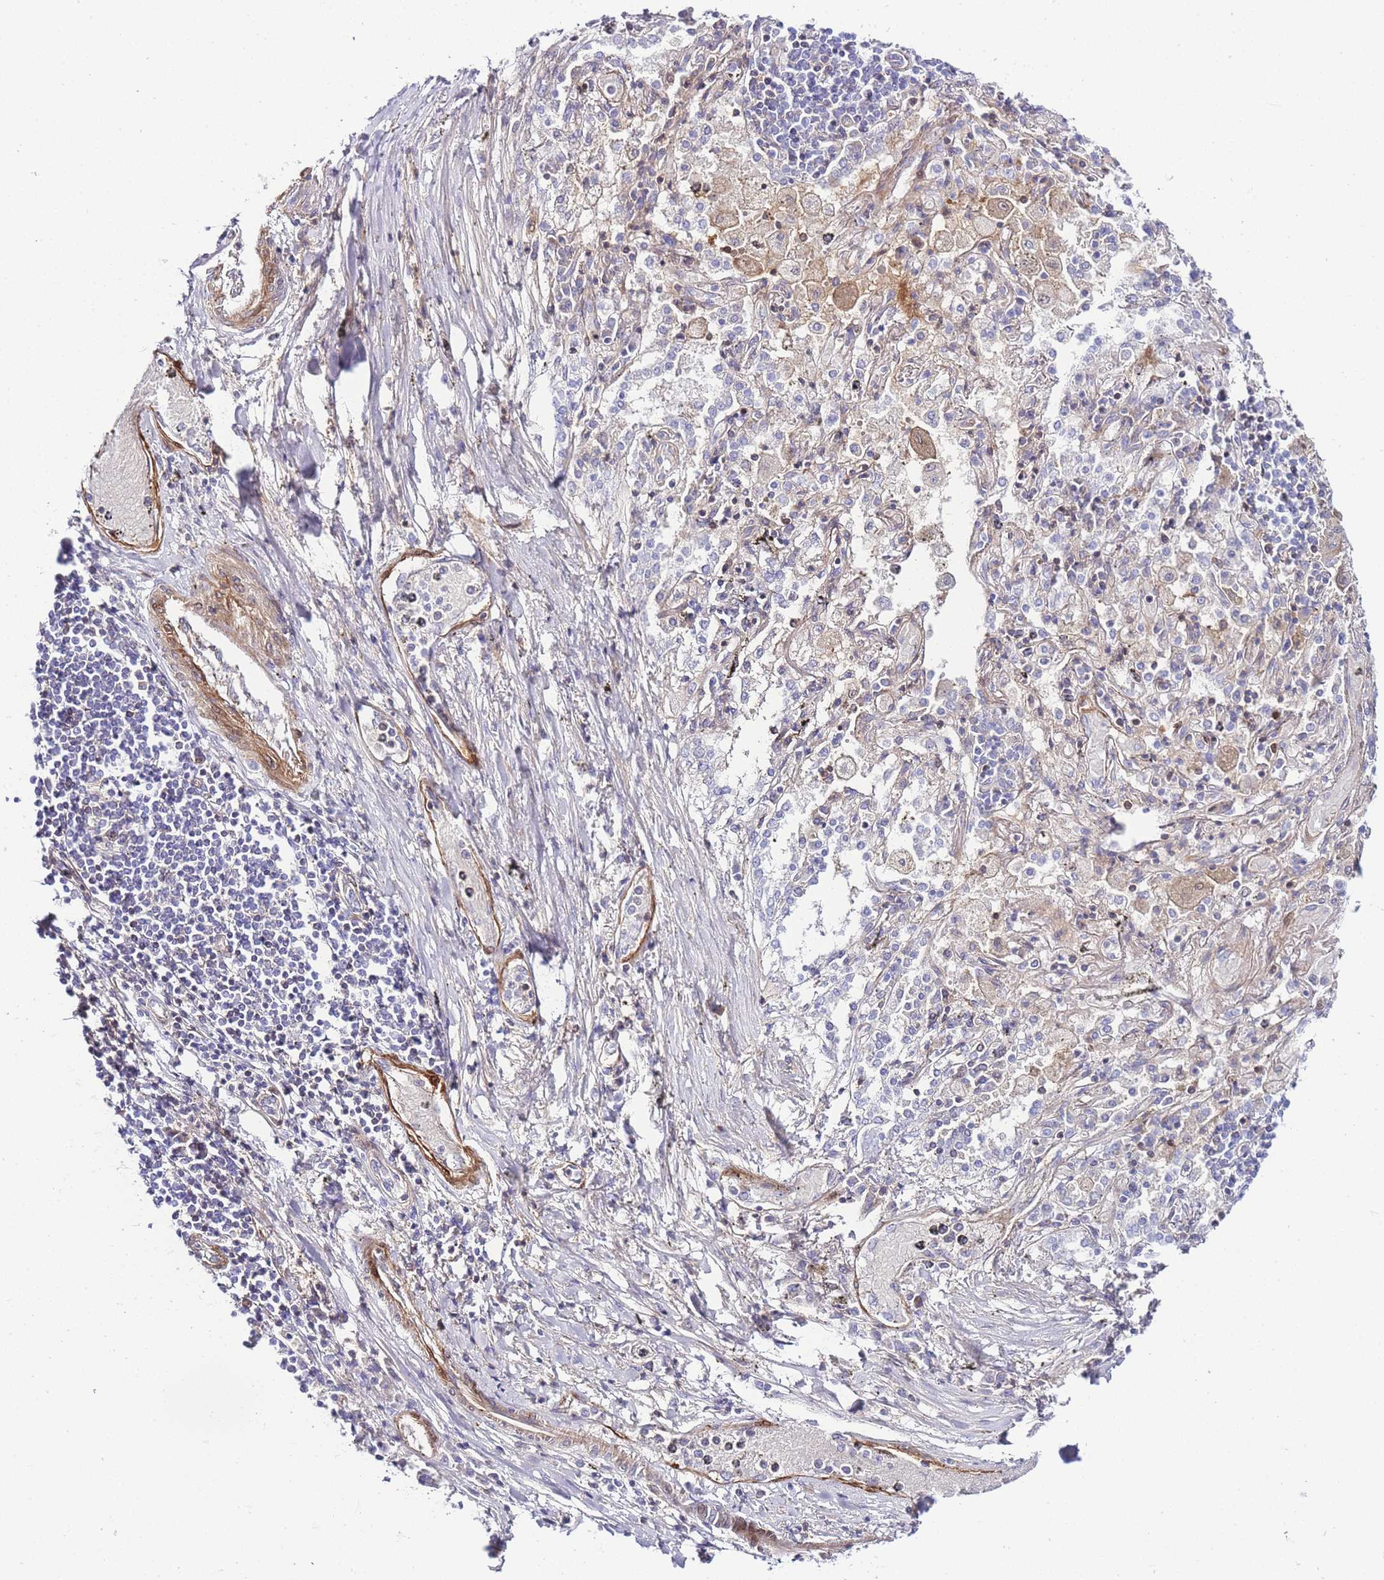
{"staining": {"intensity": "negative", "quantity": "none", "location": "none"}, "tissue": "lung cancer", "cell_type": "Tumor cells", "image_type": "cancer", "snomed": [{"axis": "morphology", "description": "Squamous cell carcinoma, NOS"}, {"axis": "topography", "description": "Lung"}], "caption": "High power microscopy micrograph of an immunohistochemistry micrograph of lung cancer (squamous cell carcinoma), revealing no significant positivity in tumor cells. Nuclei are stained in blue.", "gene": "FBN3", "patient": {"sex": "male", "age": 65}}